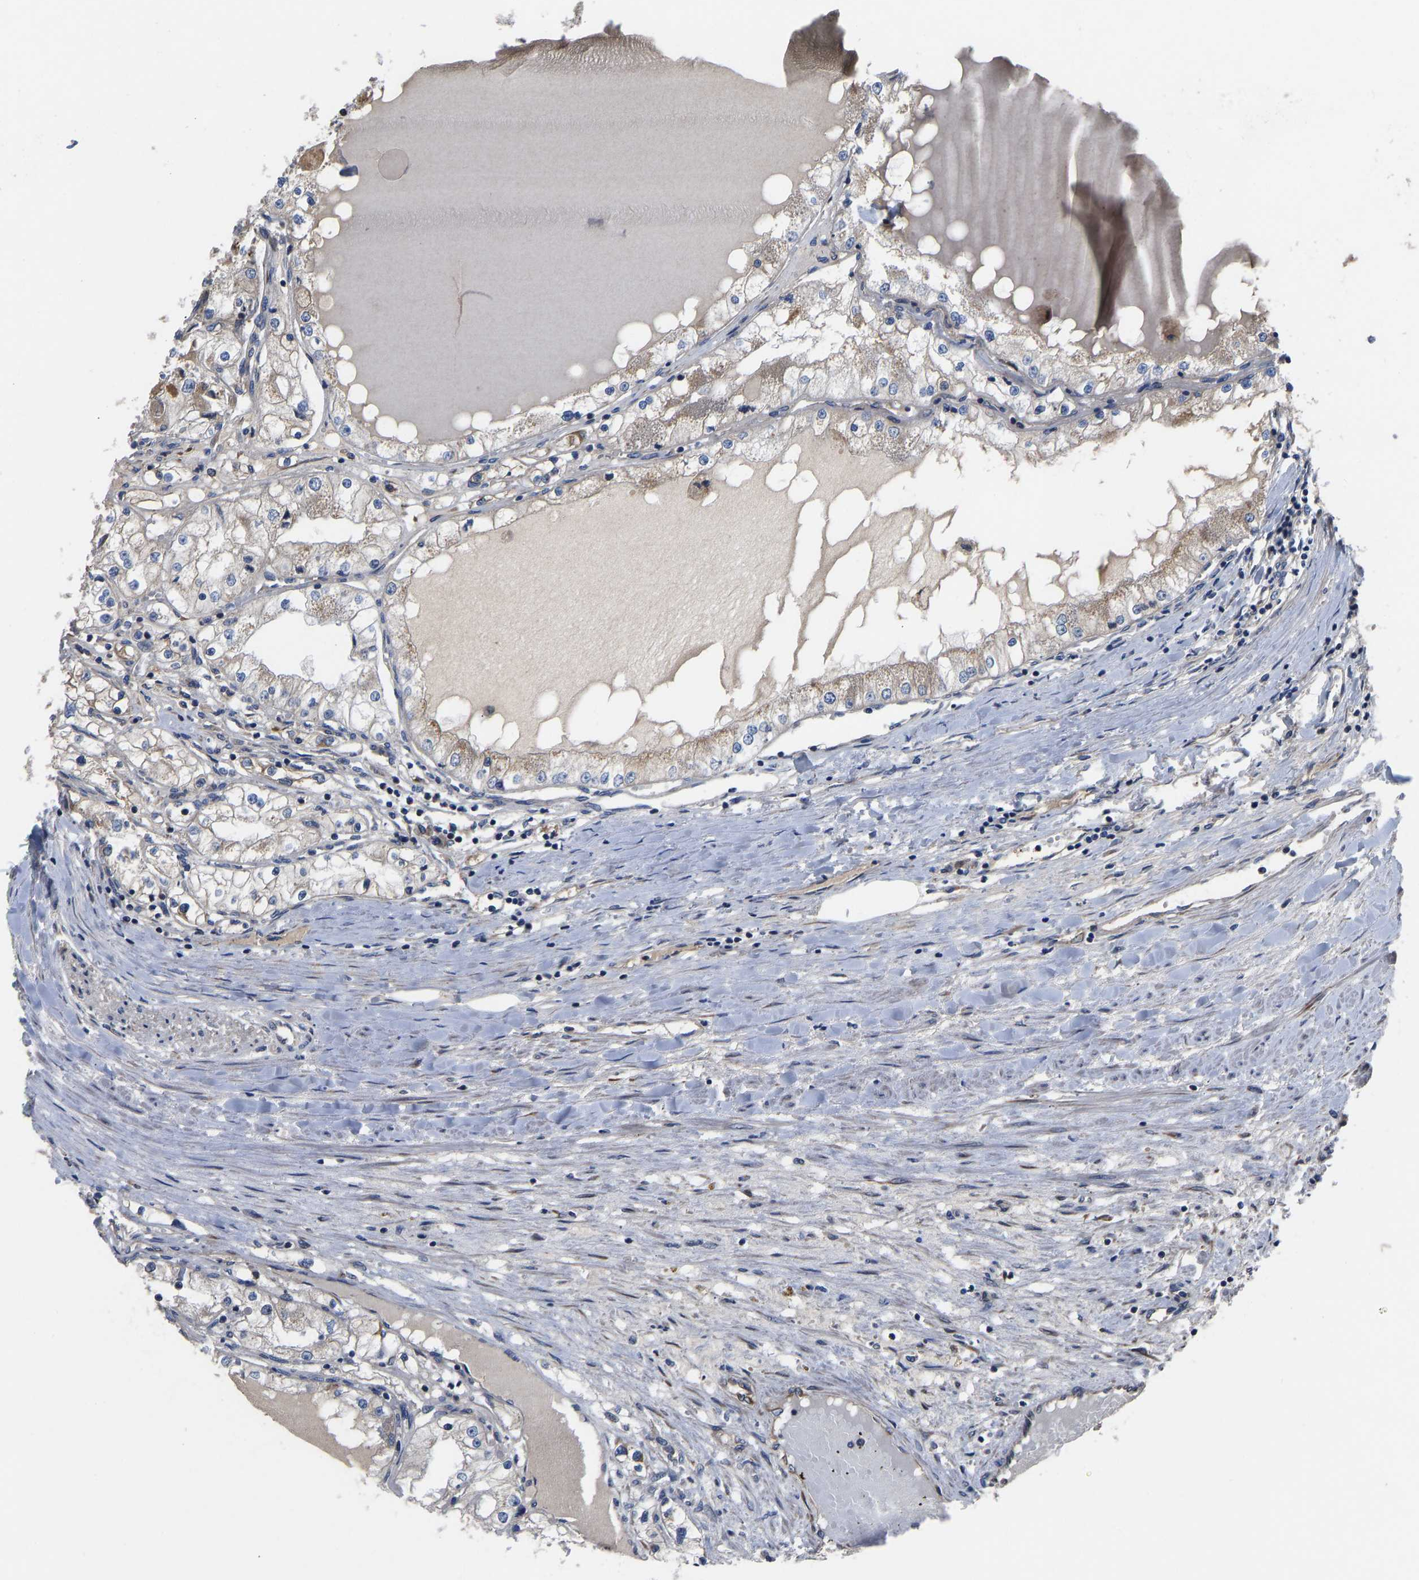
{"staining": {"intensity": "weak", "quantity": "<25%", "location": "cytoplasmic/membranous"}, "tissue": "renal cancer", "cell_type": "Tumor cells", "image_type": "cancer", "snomed": [{"axis": "morphology", "description": "Adenocarcinoma, NOS"}, {"axis": "topography", "description": "Kidney"}], "caption": "DAB immunohistochemical staining of renal cancer reveals no significant positivity in tumor cells.", "gene": "FRRS1", "patient": {"sex": "male", "age": 68}}